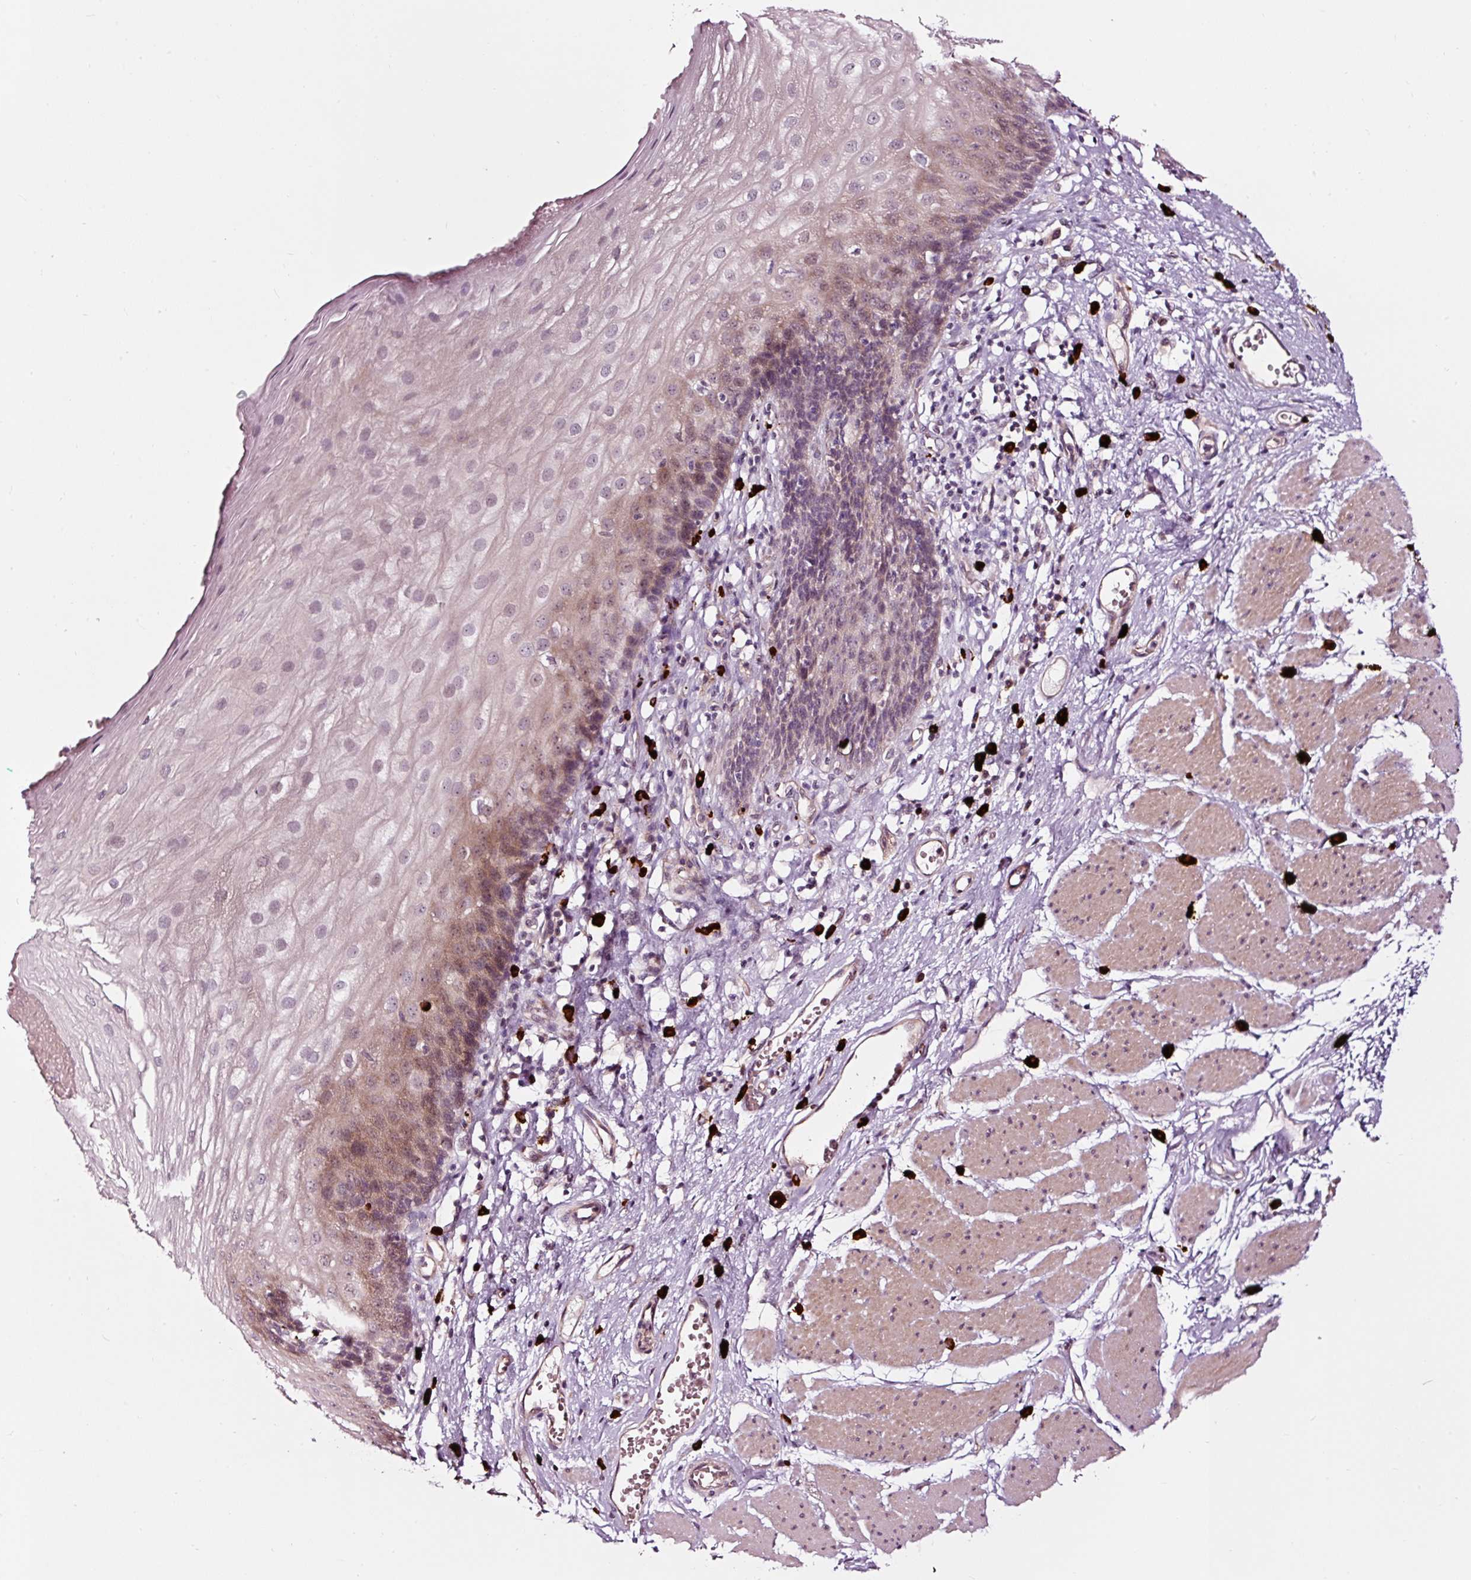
{"staining": {"intensity": "weak", "quantity": "25%-75%", "location": "nuclear"}, "tissue": "esophagus", "cell_type": "Squamous epithelial cells", "image_type": "normal", "snomed": [{"axis": "morphology", "description": "Normal tissue, NOS"}, {"axis": "topography", "description": "Esophagus"}], "caption": "DAB immunohistochemical staining of benign esophagus reveals weak nuclear protein staining in about 25%-75% of squamous epithelial cells. (Stains: DAB (3,3'-diaminobenzidine) in brown, nuclei in blue, Microscopy: brightfield microscopy at high magnification).", "gene": "UTP14A", "patient": {"sex": "male", "age": 69}}